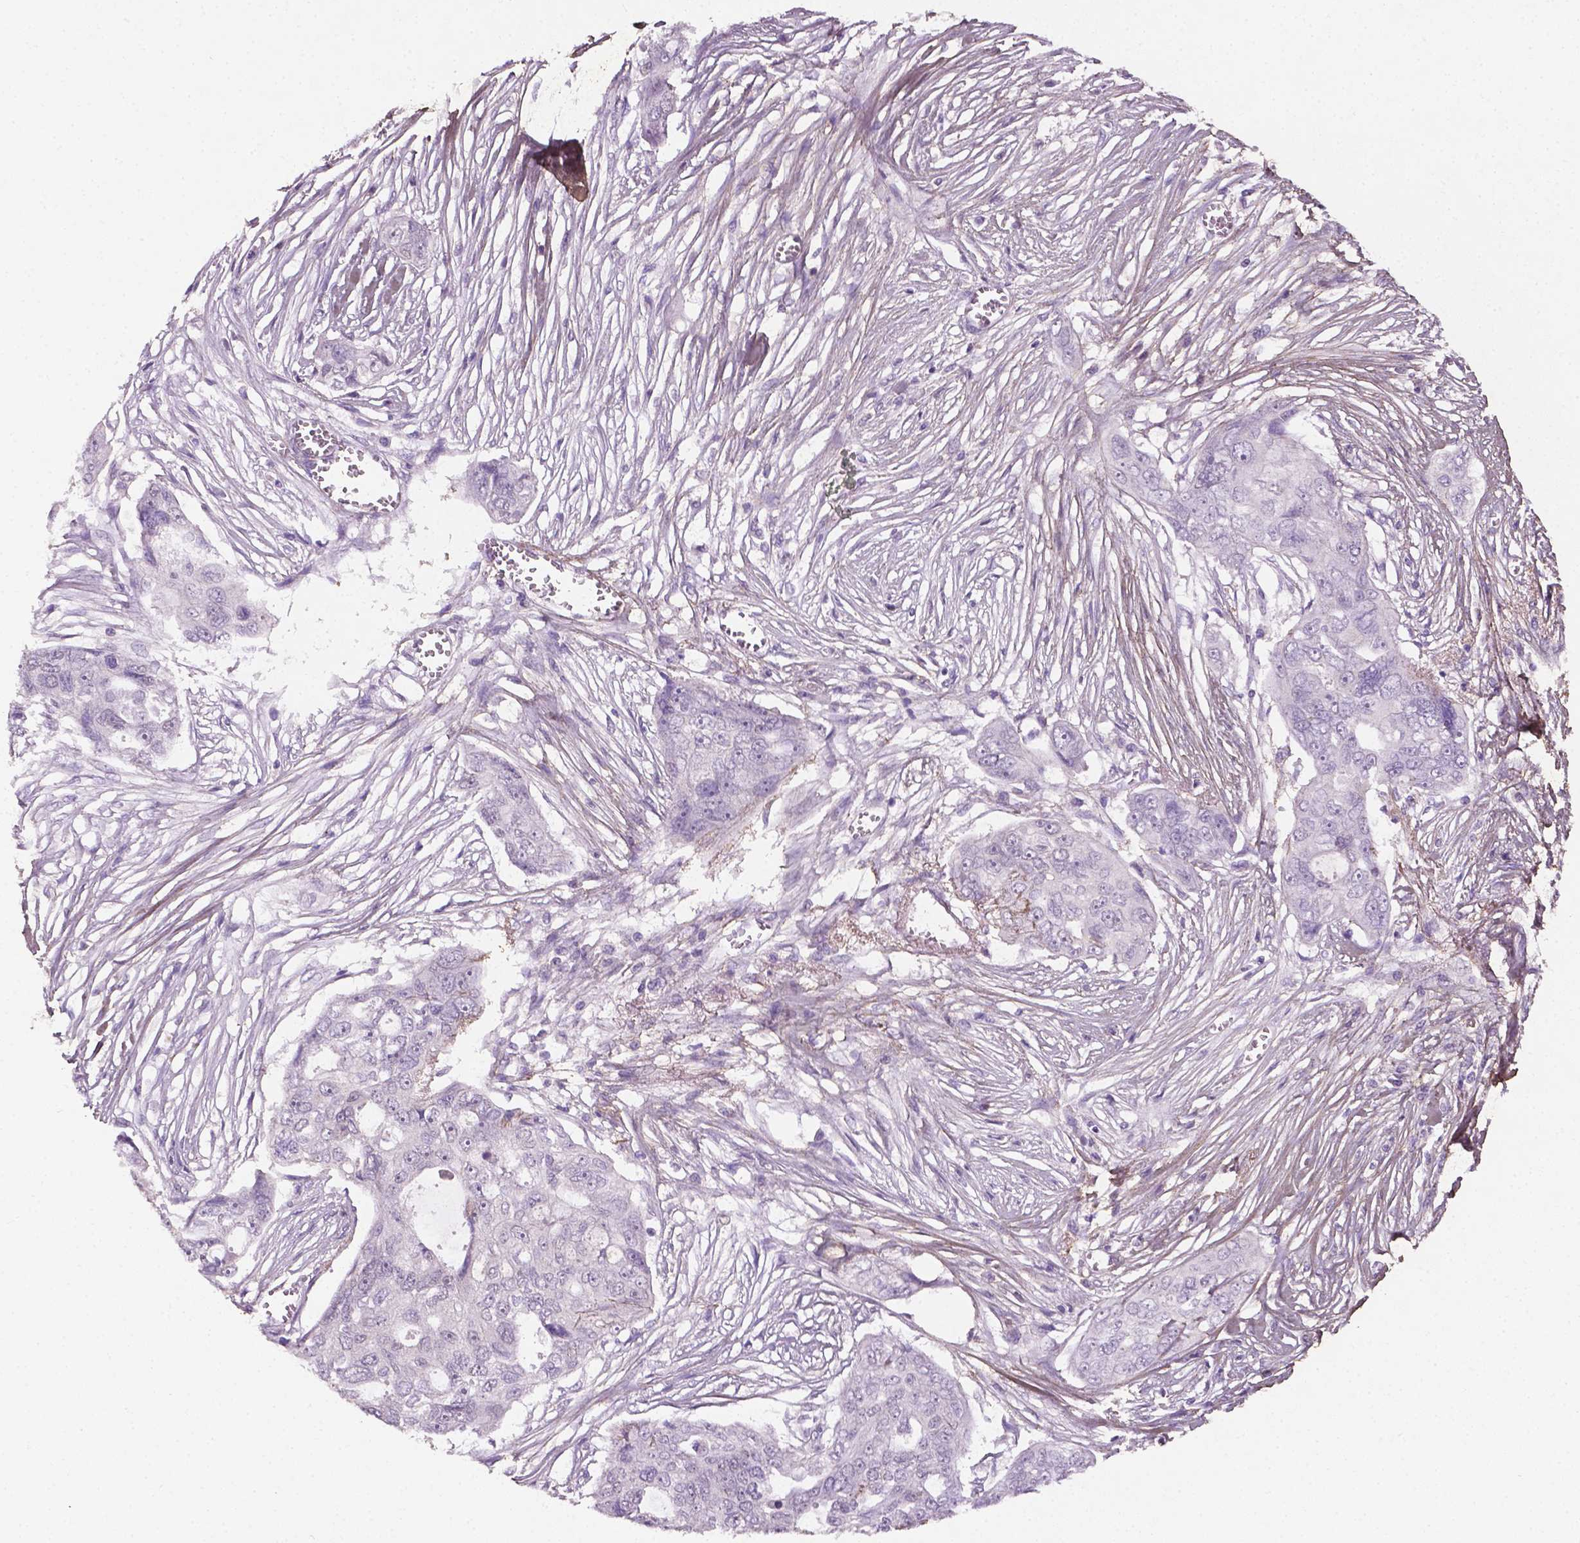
{"staining": {"intensity": "negative", "quantity": "none", "location": "none"}, "tissue": "ovarian cancer", "cell_type": "Tumor cells", "image_type": "cancer", "snomed": [{"axis": "morphology", "description": "Carcinoma, endometroid"}, {"axis": "topography", "description": "Ovary"}], "caption": "A histopathology image of ovarian endometroid carcinoma stained for a protein shows no brown staining in tumor cells.", "gene": "DLG2", "patient": {"sex": "female", "age": 70}}